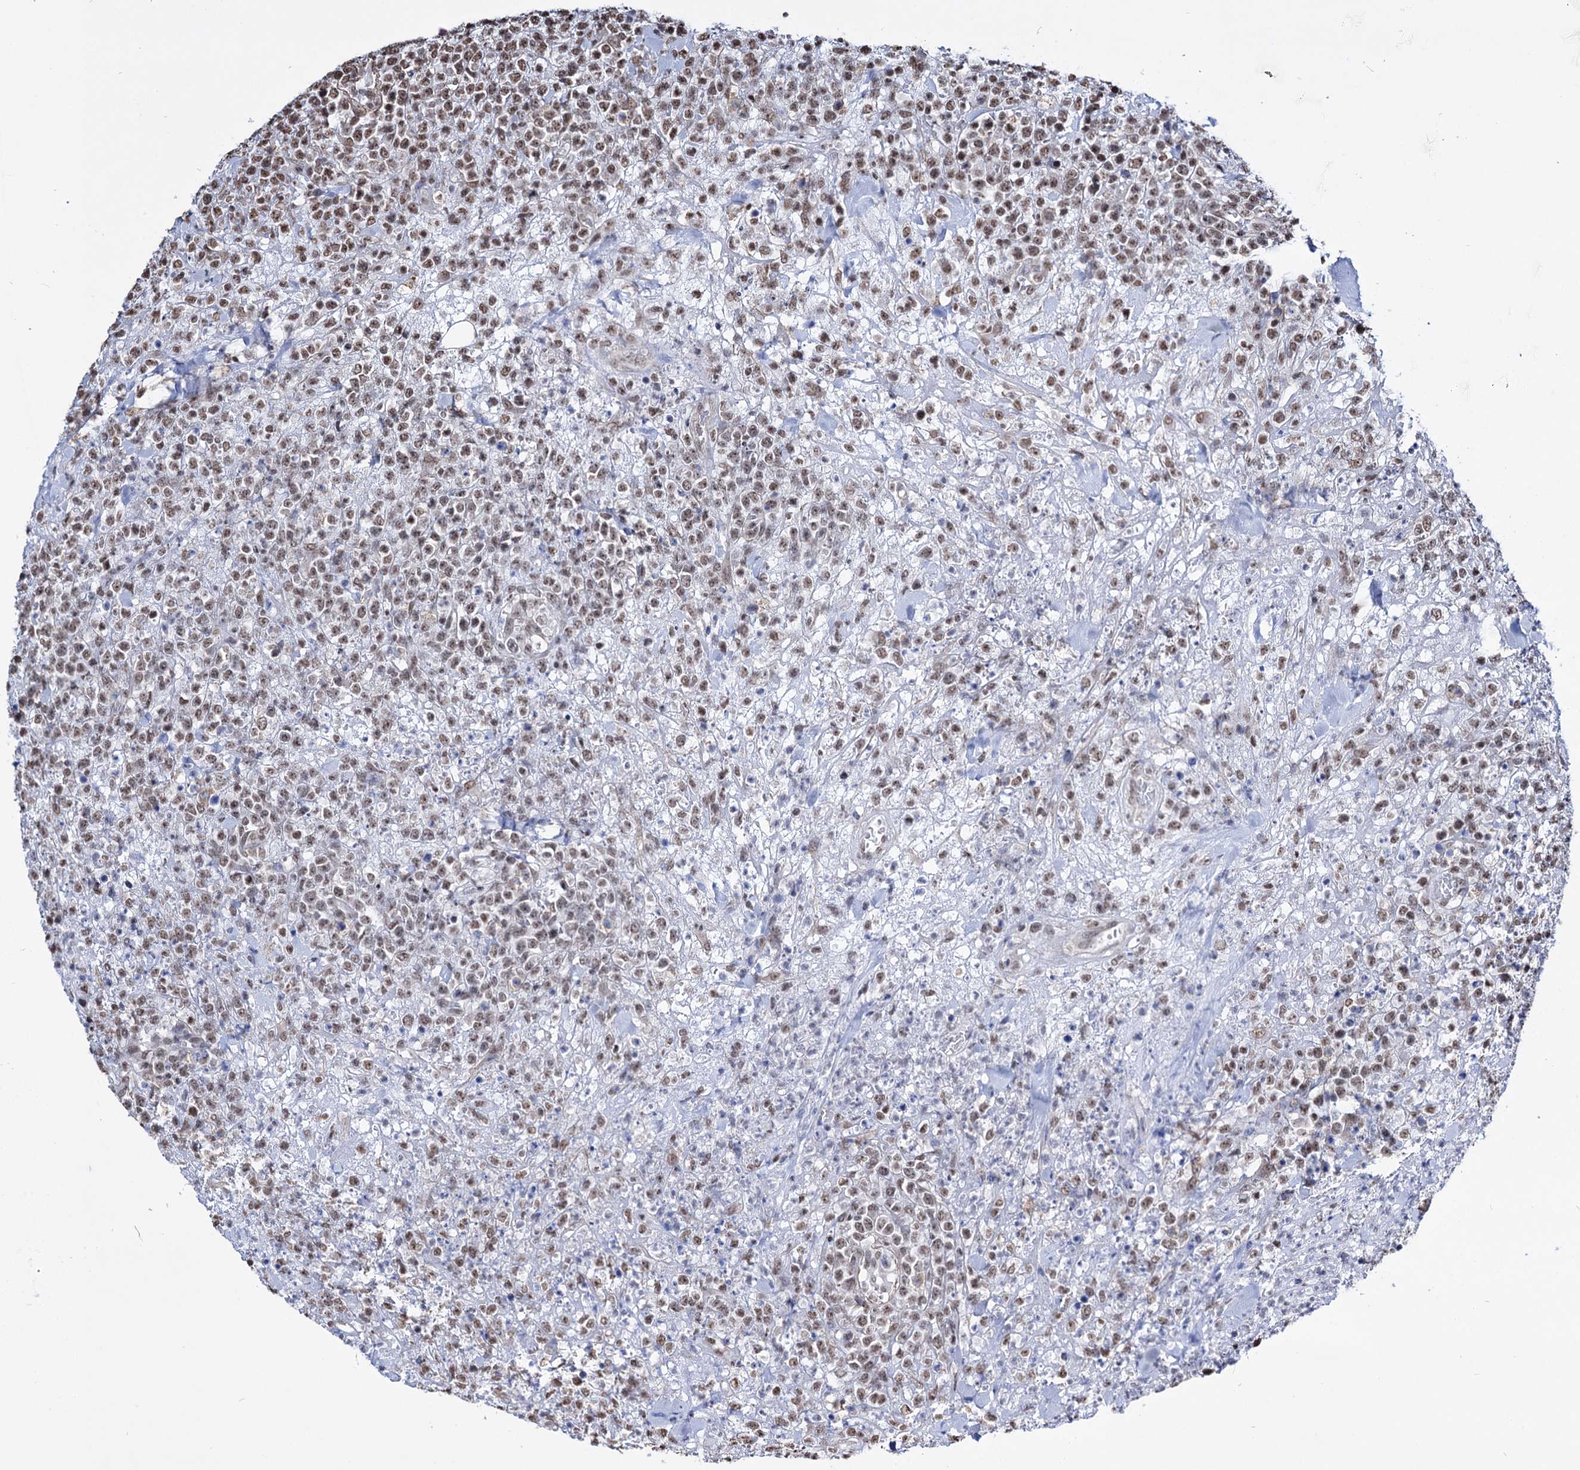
{"staining": {"intensity": "moderate", "quantity": ">75%", "location": "nuclear"}, "tissue": "lymphoma", "cell_type": "Tumor cells", "image_type": "cancer", "snomed": [{"axis": "morphology", "description": "Malignant lymphoma, non-Hodgkin's type, High grade"}, {"axis": "topography", "description": "Colon"}], "caption": "Protein expression analysis of high-grade malignant lymphoma, non-Hodgkin's type exhibits moderate nuclear staining in approximately >75% of tumor cells.", "gene": "ABHD10", "patient": {"sex": "female", "age": 53}}